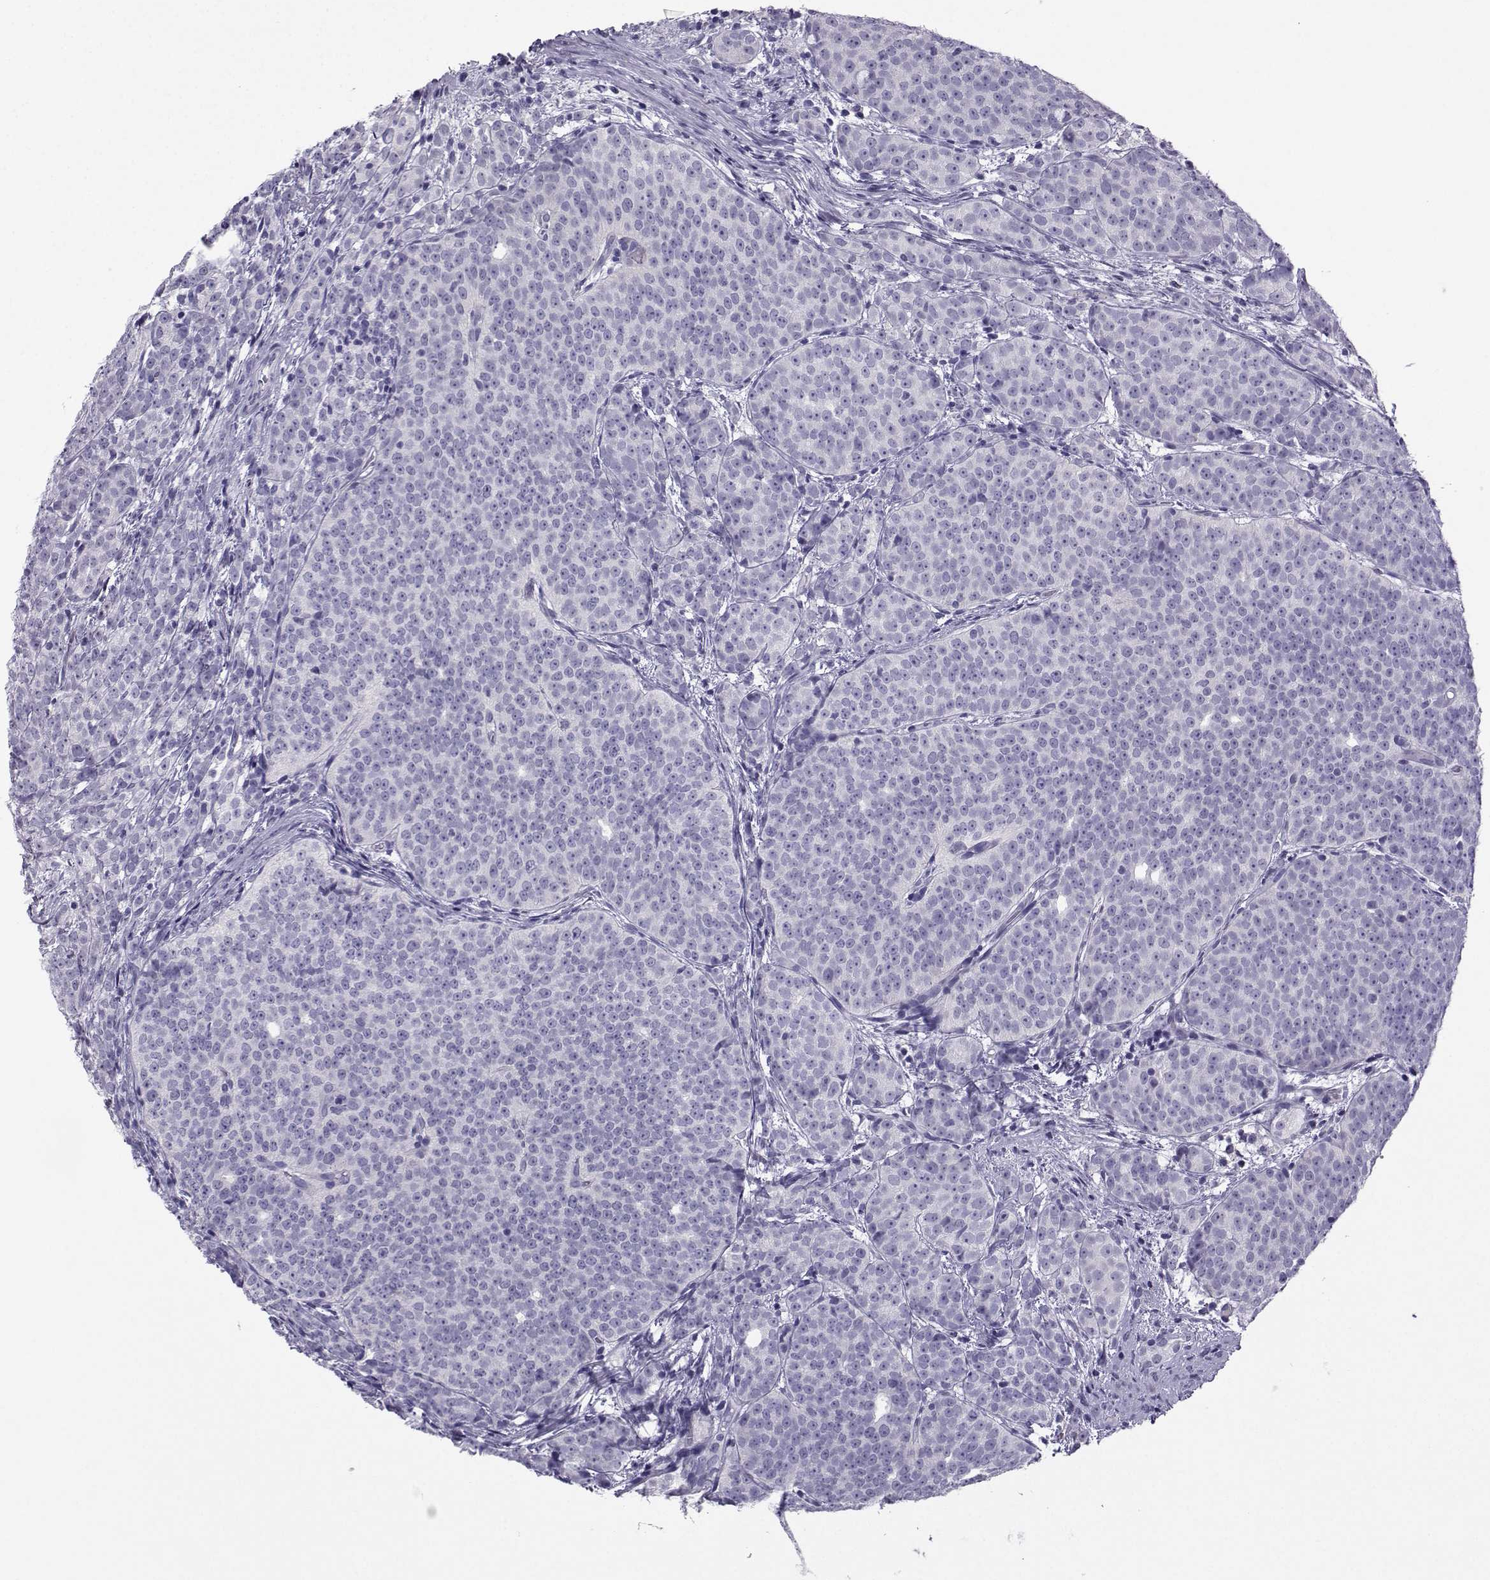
{"staining": {"intensity": "negative", "quantity": "none", "location": "none"}, "tissue": "prostate cancer", "cell_type": "Tumor cells", "image_type": "cancer", "snomed": [{"axis": "morphology", "description": "Adenocarcinoma, High grade"}, {"axis": "topography", "description": "Prostate"}], "caption": "Adenocarcinoma (high-grade) (prostate) stained for a protein using immunohistochemistry (IHC) shows no positivity tumor cells.", "gene": "ARMC2", "patient": {"sex": "male", "age": 53}}